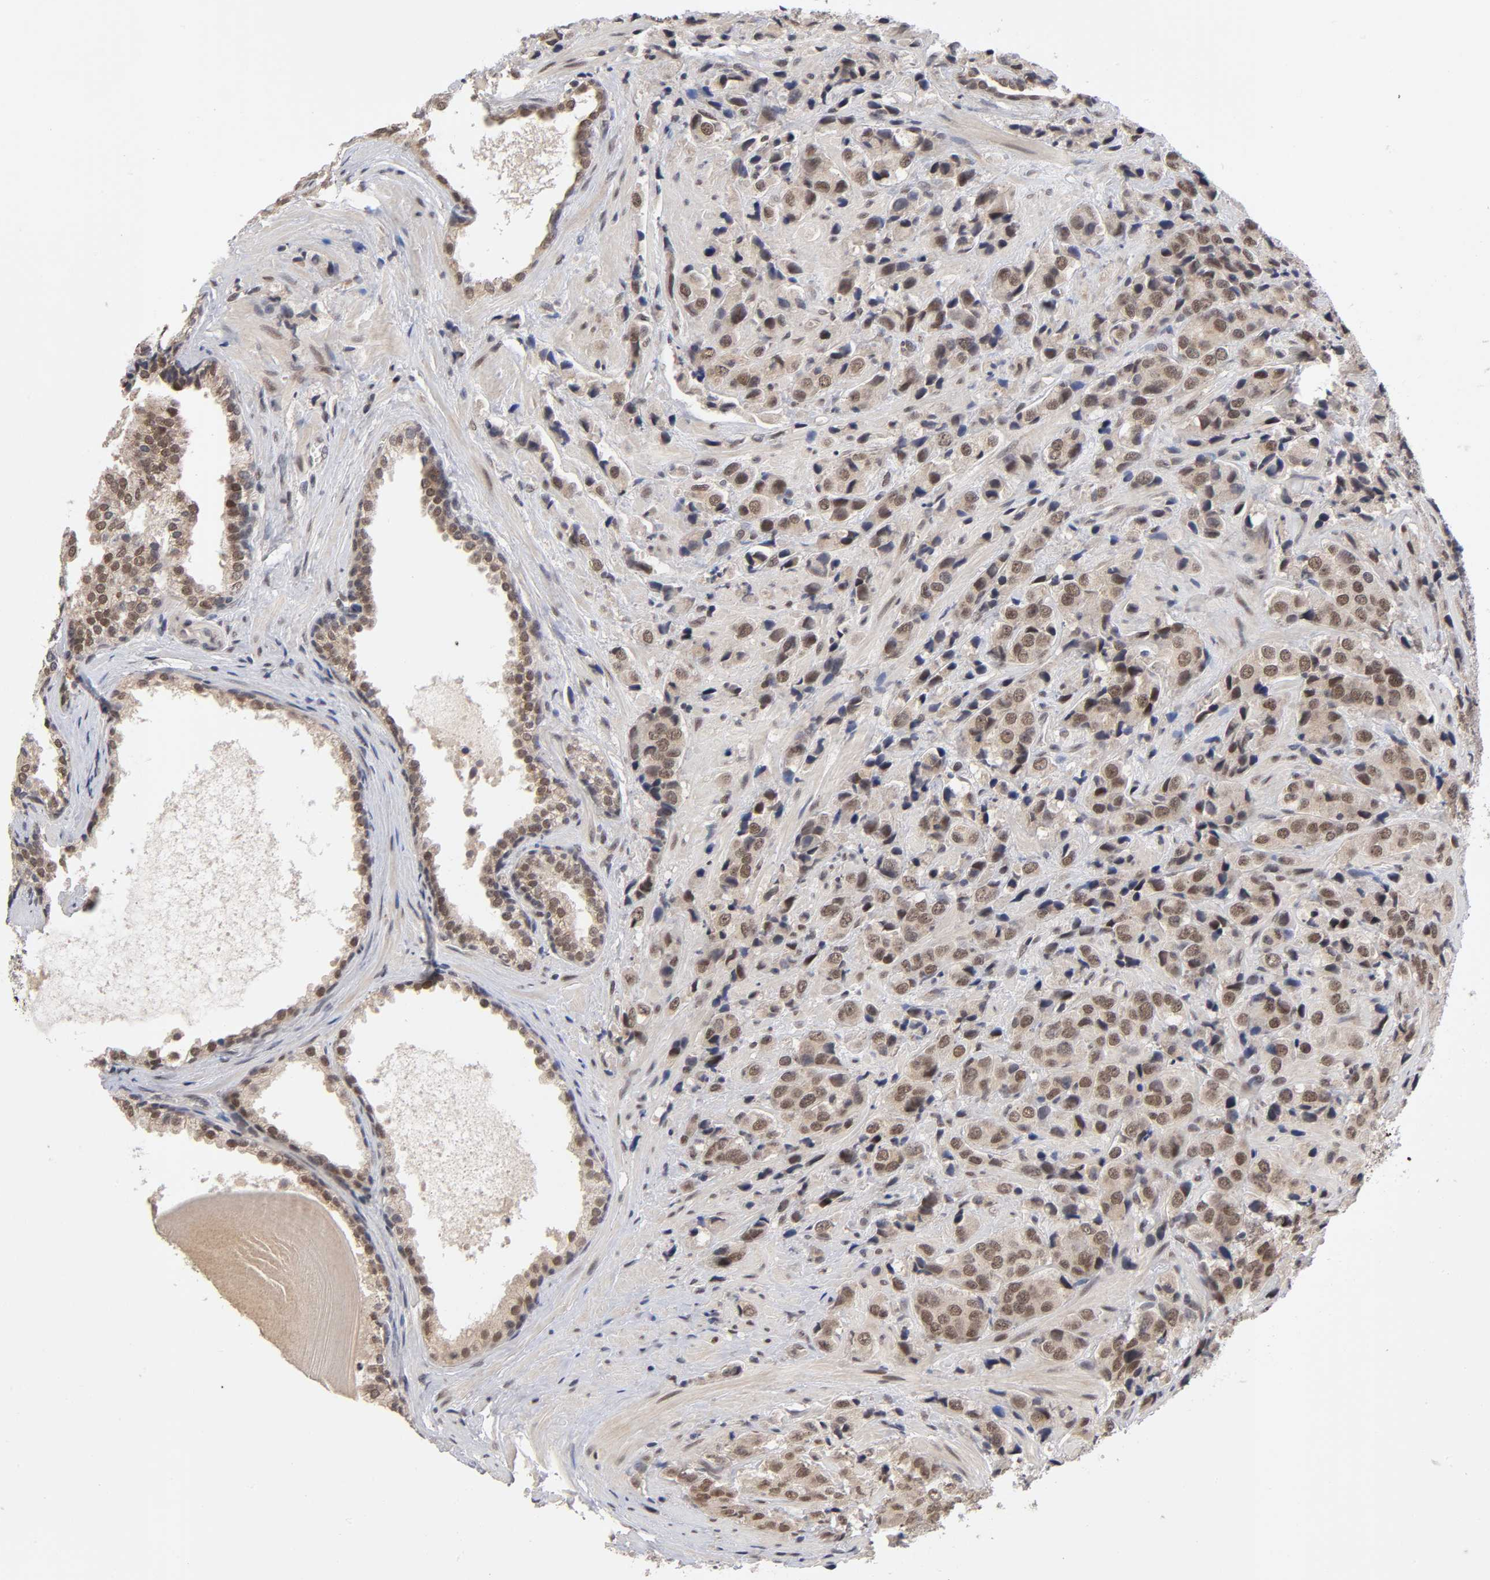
{"staining": {"intensity": "moderate", "quantity": ">75%", "location": "cytoplasmic/membranous,nuclear"}, "tissue": "prostate cancer", "cell_type": "Tumor cells", "image_type": "cancer", "snomed": [{"axis": "morphology", "description": "Adenocarcinoma, High grade"}, {"axis": "topography", "description": "Prostate"}], "caption": "This image displays IHC staining of high-grade adenocarcinoma (prostate), with medium moderate cytoplasmic/membranous and nuclear expression in approximately >75% of tumor cells.", "gene": "EP300", "patient": {"sex": "male", "age": 70}}